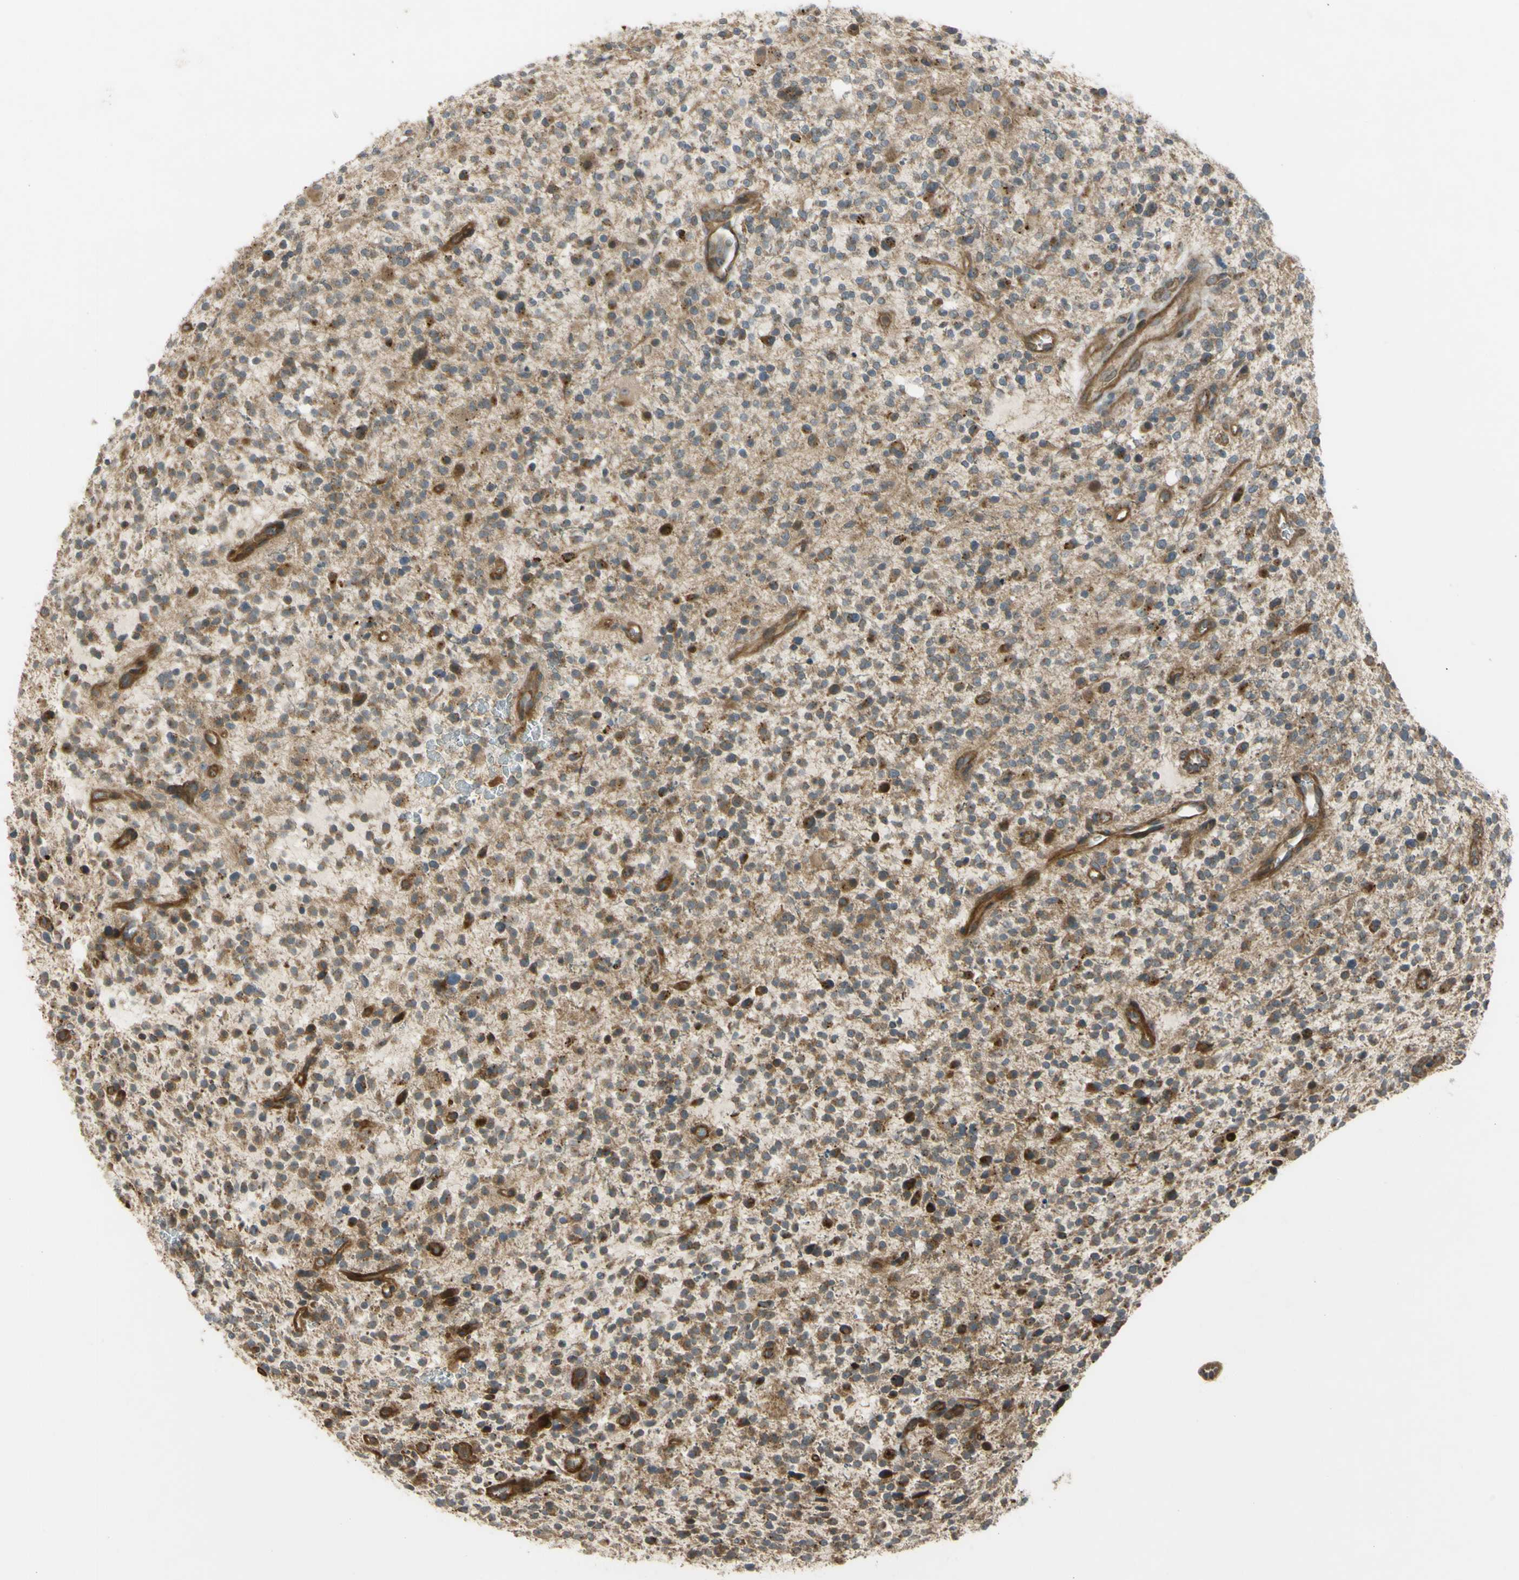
{"staining": {"intensity": "weak", "quantity": ">75%", "location": "cytoplasmic/membranous"}, "tissue": "glioma", "cell_type": "Tumor cells", "image_type": "cancer", "snomed": [{"axis": "morphology", "description": "Glioma, malignant, High grade"}, {"axis": "topography", "description": "Brain"}], "caption": "A high-resolution micrograph shows immunohistochemistry (IHC) staining of malignant glioma (high-grade), which demonstrates weak cytoplasmic/membranous staining in approximately >75% of tumor cells.", "gene": "FLII", "patient": {"sex": "male", "age": 48}}